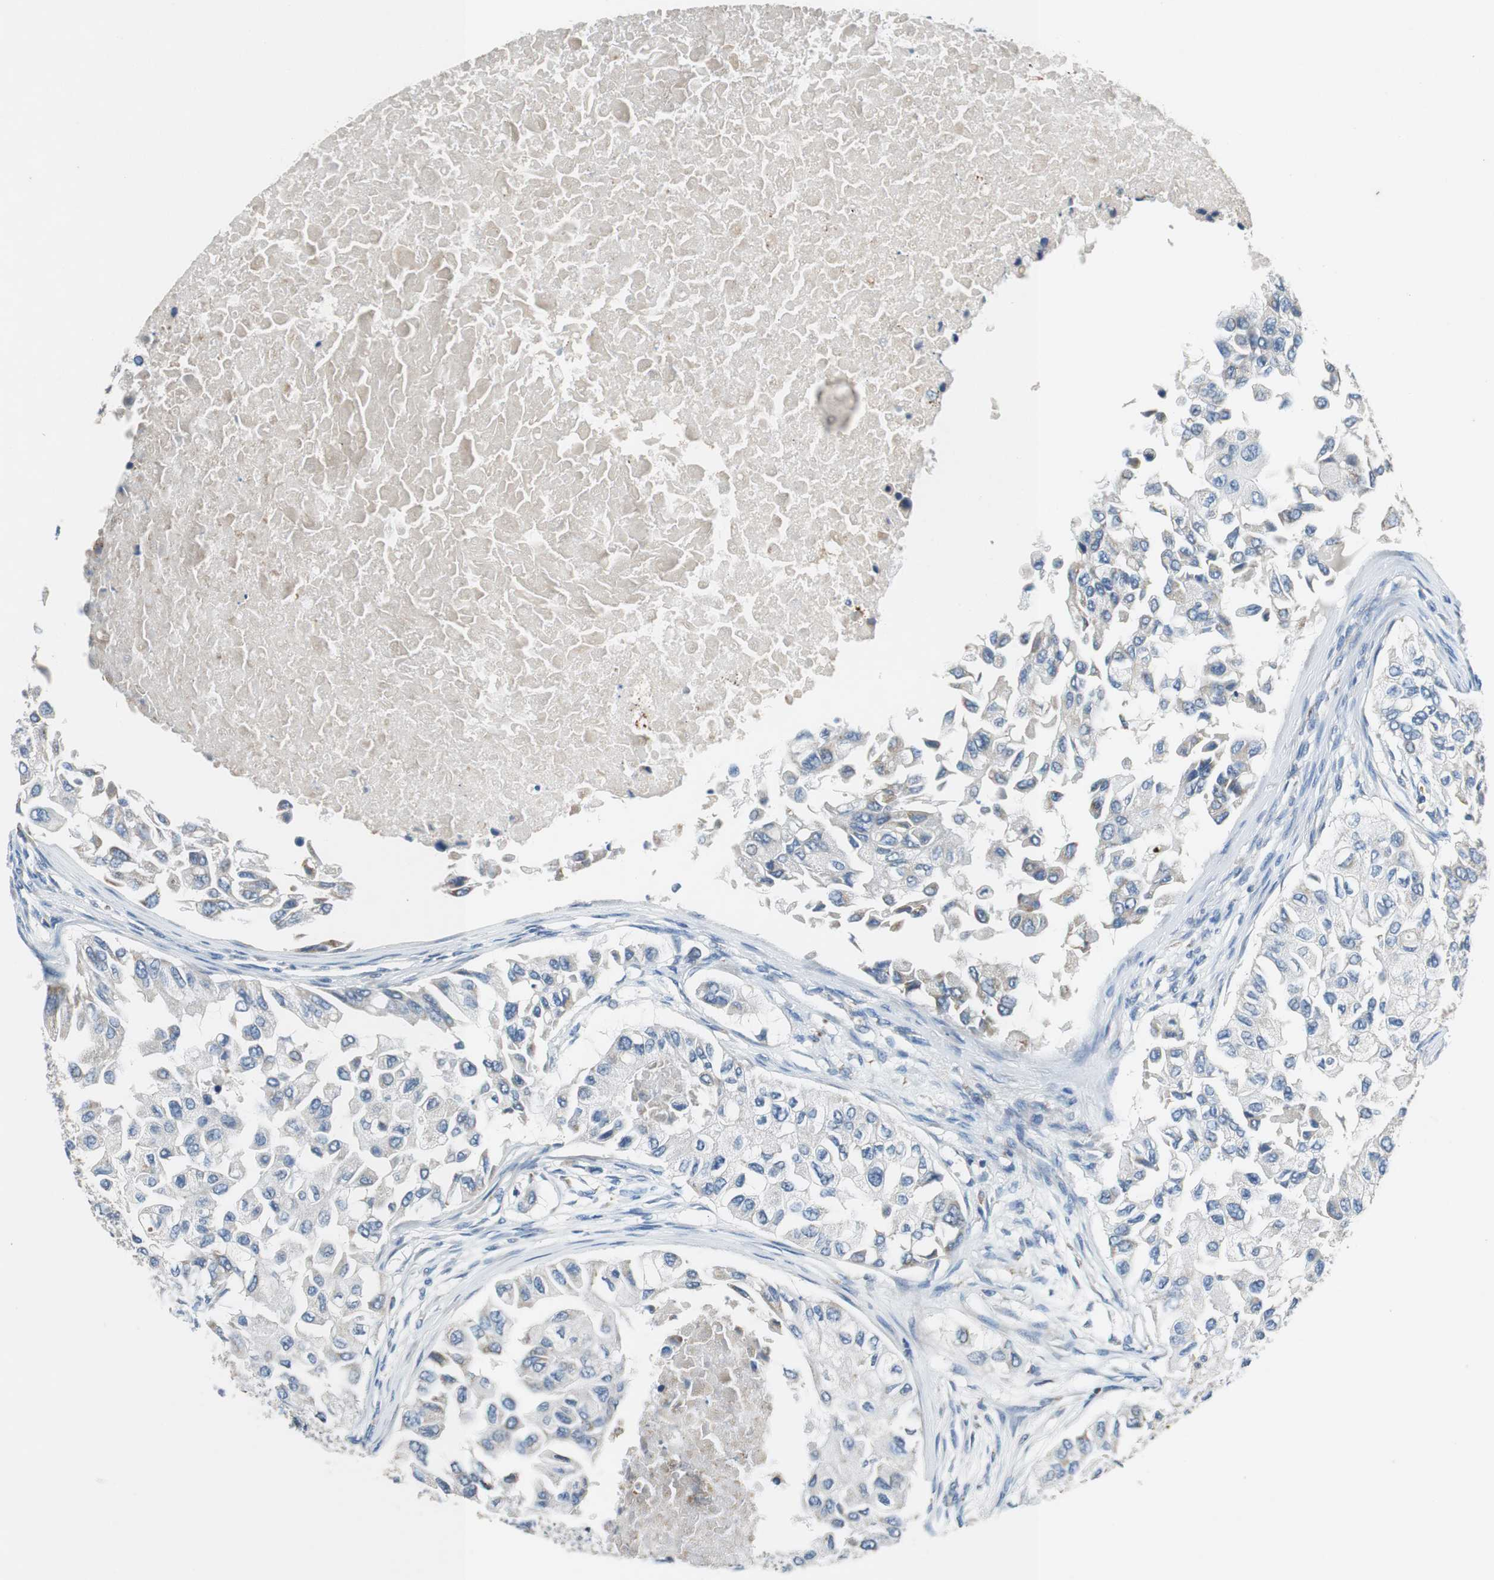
{"staining": {"intensity": "weak", "quantity": "<25%", "location": "cytoplasmic/membranous"}, "tissue": "breast cancer", "cell_type": "Tumor cells", "image_type": "cancer", "snomed": [{"axis": "morphology", "description": "Normal tissue, NOS"}, {"axis": "morphology", "description": "Duct carcinoma"}, {"axis": "topography", "description": "Breast"}], "caption": "DAB (3,3'-diaminobenzidine) immunohistochemical staining of human breast cancer (invasive ductal carcinoma) reveals no significant positivity in tumor cells. (Immunohistochemistry (ihc), brightfield microscopy, high magnification).", "gene": "NLGN1", "patient": {"sex": "female", "age": 49}}